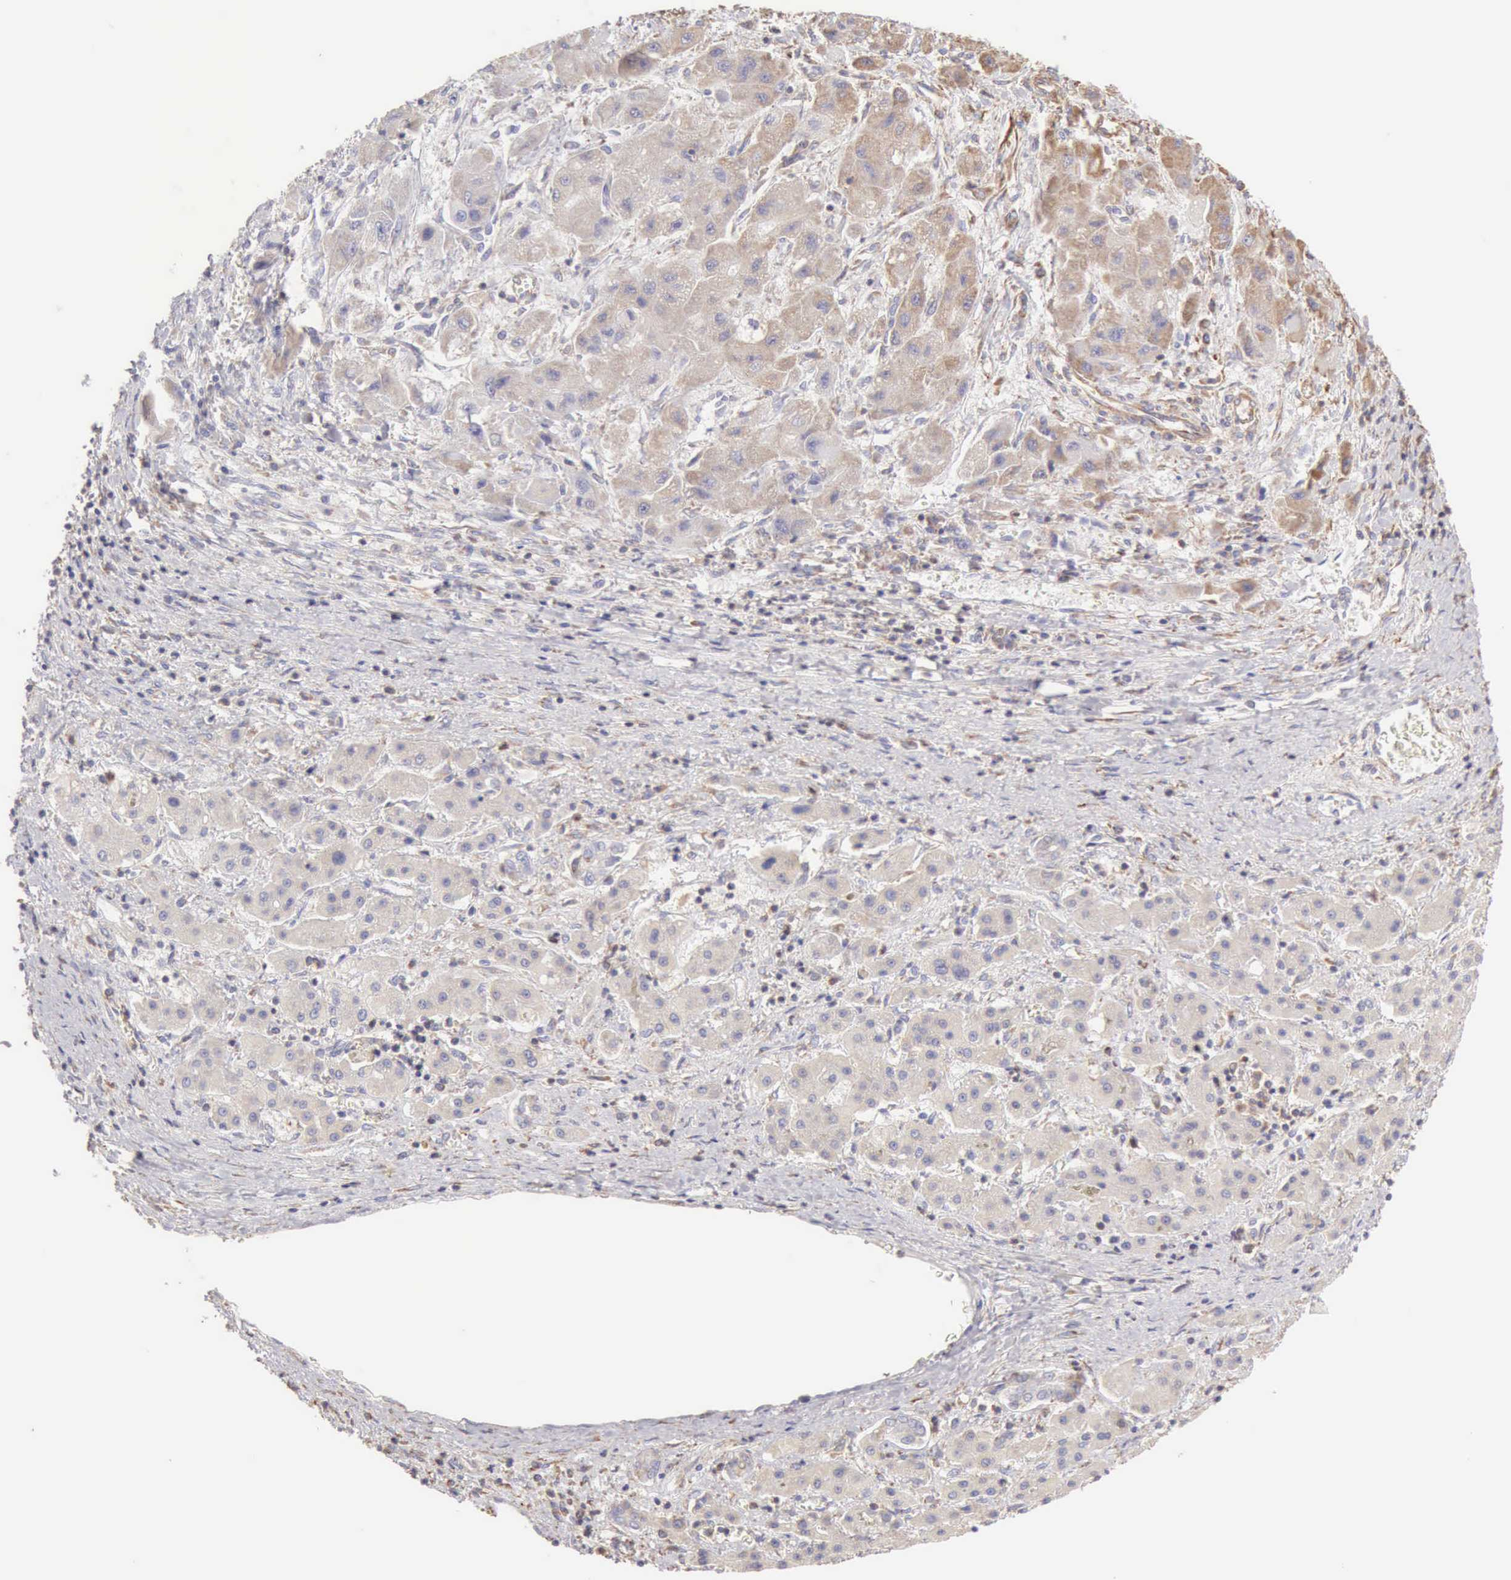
{"staining": {"intensity": "weak", "quantity": "<25%", "location": "cytoplasmic/membranous"}, "tissue": "liver cancer", "cell_type": "Tumor cells", "image_type": "cancer", "snomed": [{"axis": "morphology", "description": "Carcinoma, Hepatocellular, NOS"}, {"axis": "topography", "description": "Liver"}], "caption": "Tumor cells show no significant positivity in liver cancer.", "gene": "ARHGAP4", "patient": {"sex": "male", "age": 24}}